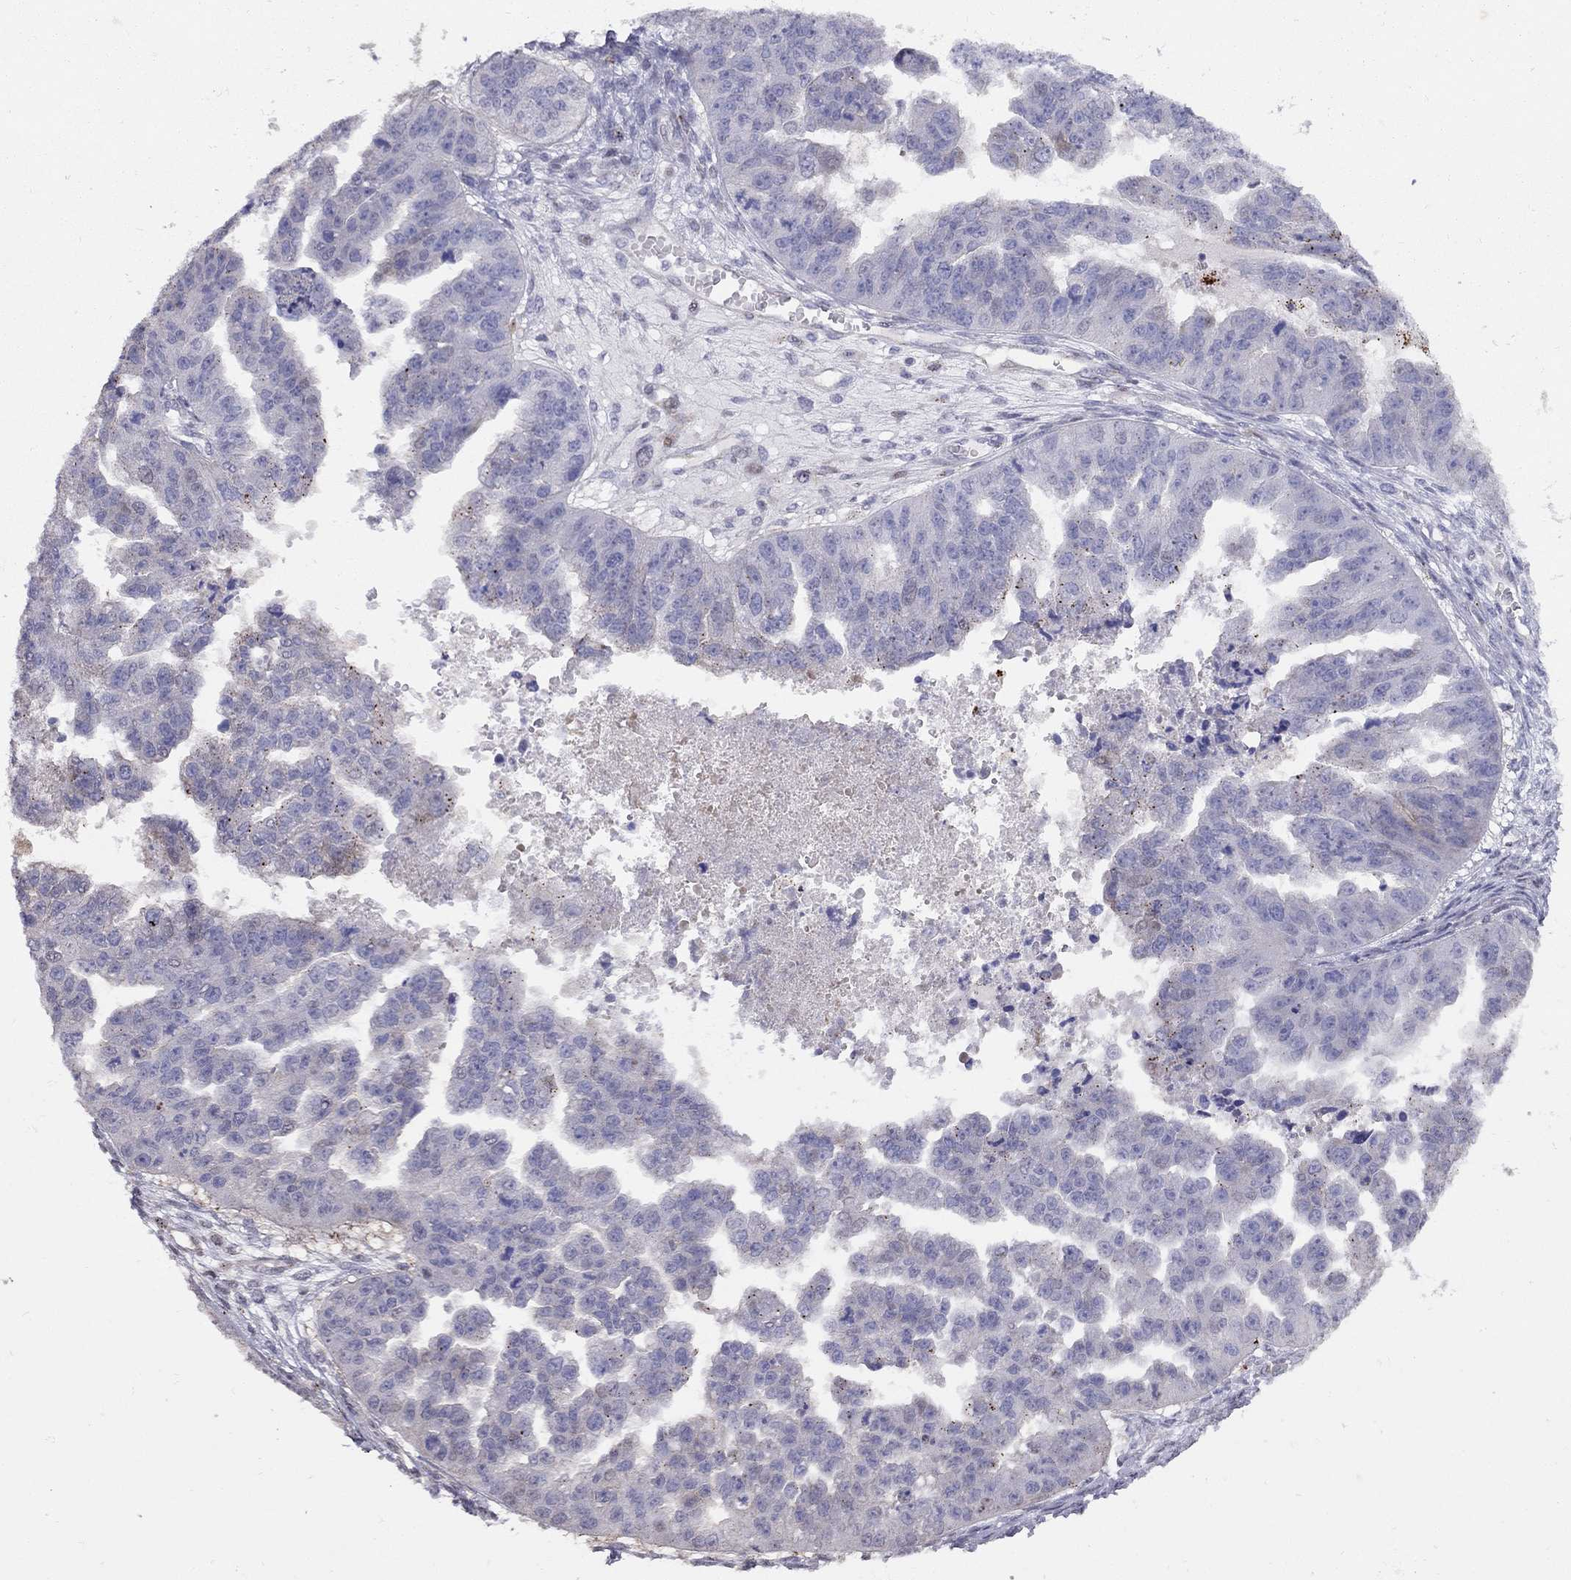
{"staining": {"intensity": "negative", "quantity": "none", "location": "none"}, "tissue": "ovarian cancer", "cell_type": "Tumor cells", "image_type": "cancer", "snomed": [{"axis": "morphology", "description": "Cystadenocarcinoma, serous, NOS"}, {"axis": "topography", "description": "Ovary"}], "caption": "IHC of serous cystadenocarcinoma (ovarian) demonstrates no expression in tumor cells.", "gene": "MAGEB4", "patient": {"sex": "female", "age": 58}}